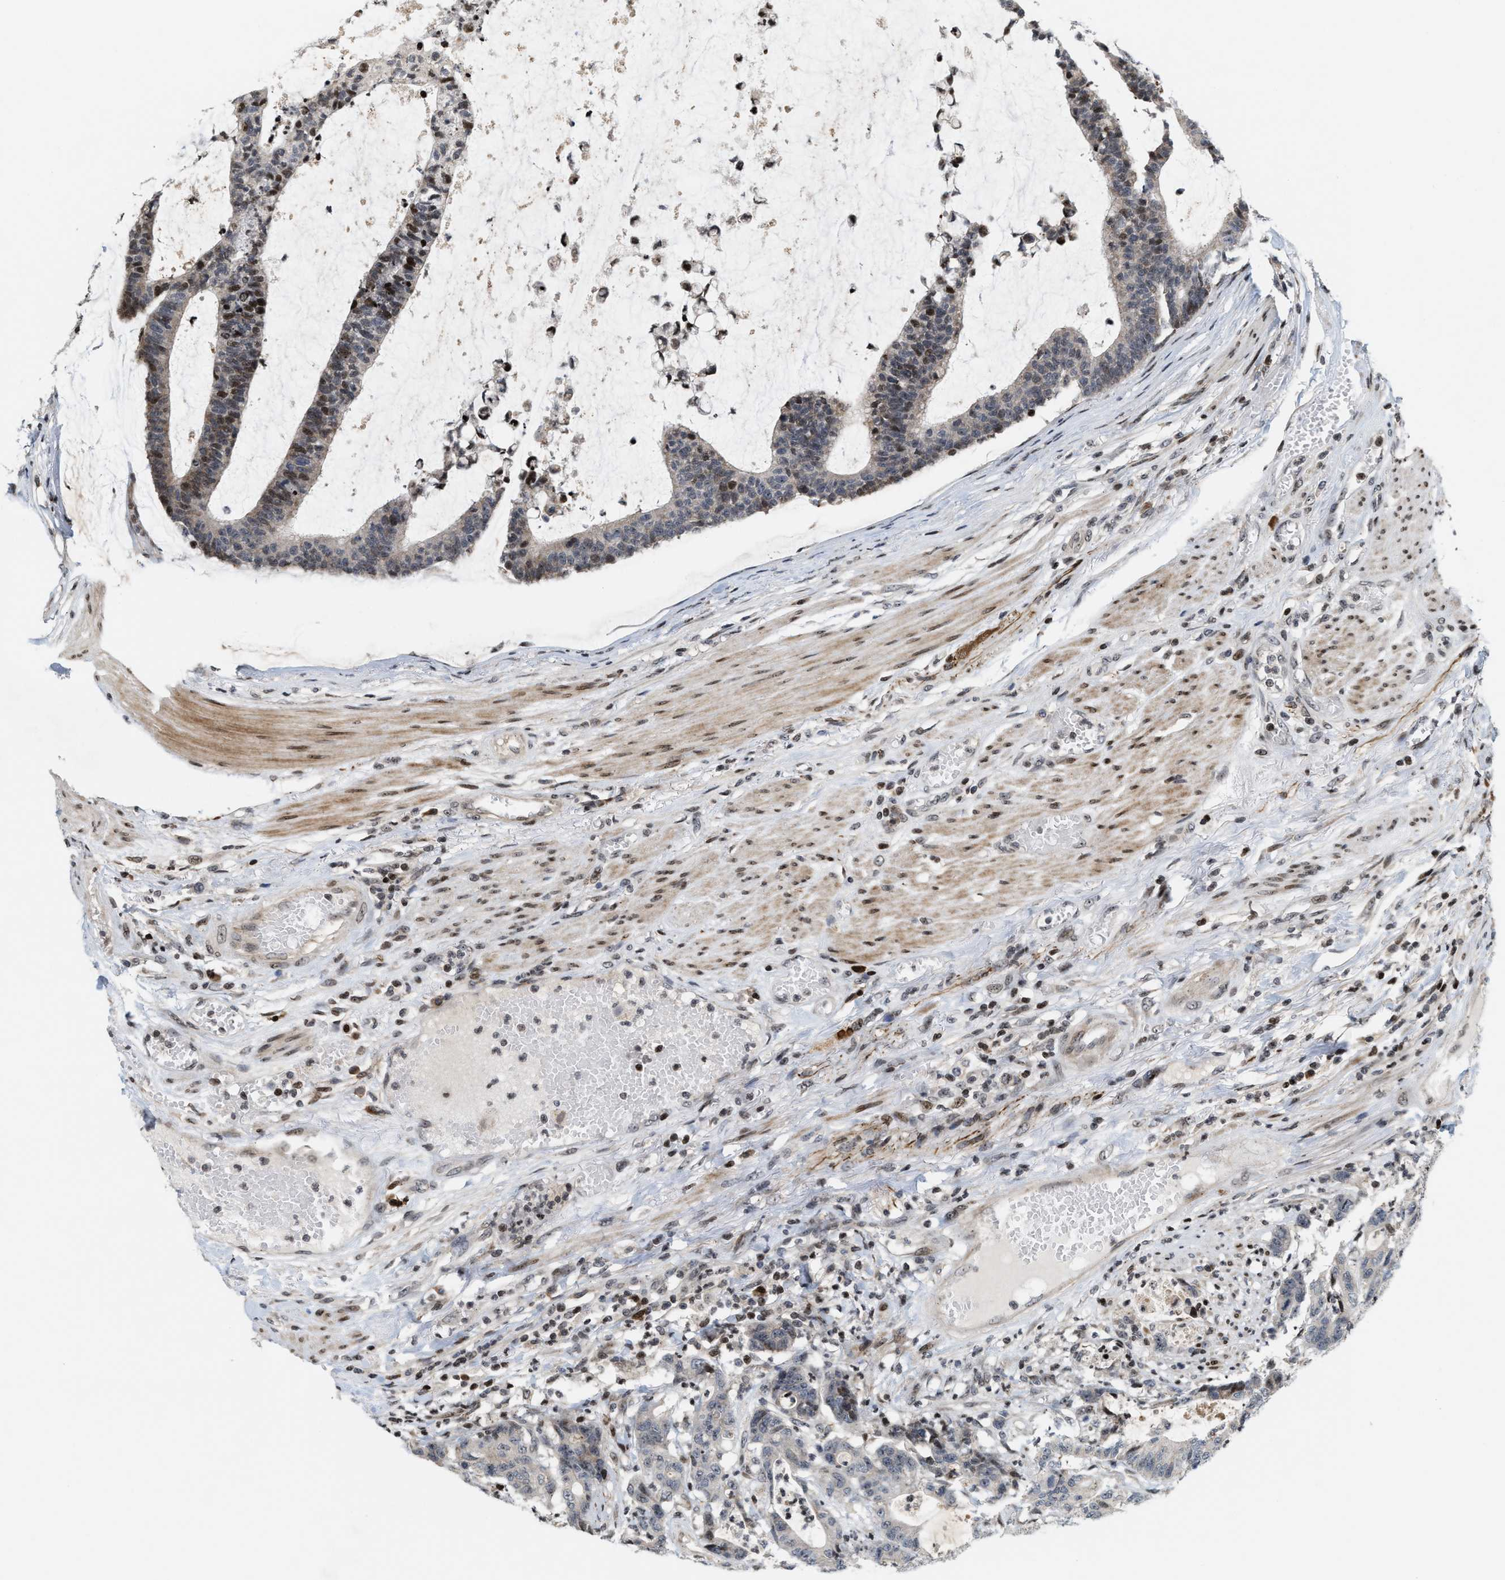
{"staining": {"intensity": "weak", "quantity": "25%-75%", "location": "cytoplasmic/membranous,nuclear"}, "tissue": "colorectal cancer", "cell_type": "Tumor cells", "image_type": "cancer", "snomed": [{"axis": "morphology", "description": "Adenocarcinoma, NOS"}, {"axis": "topography", "description": "Colon"}], "caption": "Colorectal adenocarcinoma stained with DAB (3,3'-diaminobenzidine) immunohistochemistry displays low levels of weak cytoplasmic/membranous and nuclear positivity in approximately 25%-75% of tumor cells. Immunohistochemistry stains the protein of interest in brown and the nuclei are stained blue.", "gene": "PDZD2", "patient": {"sex": "female", "age": 84}}